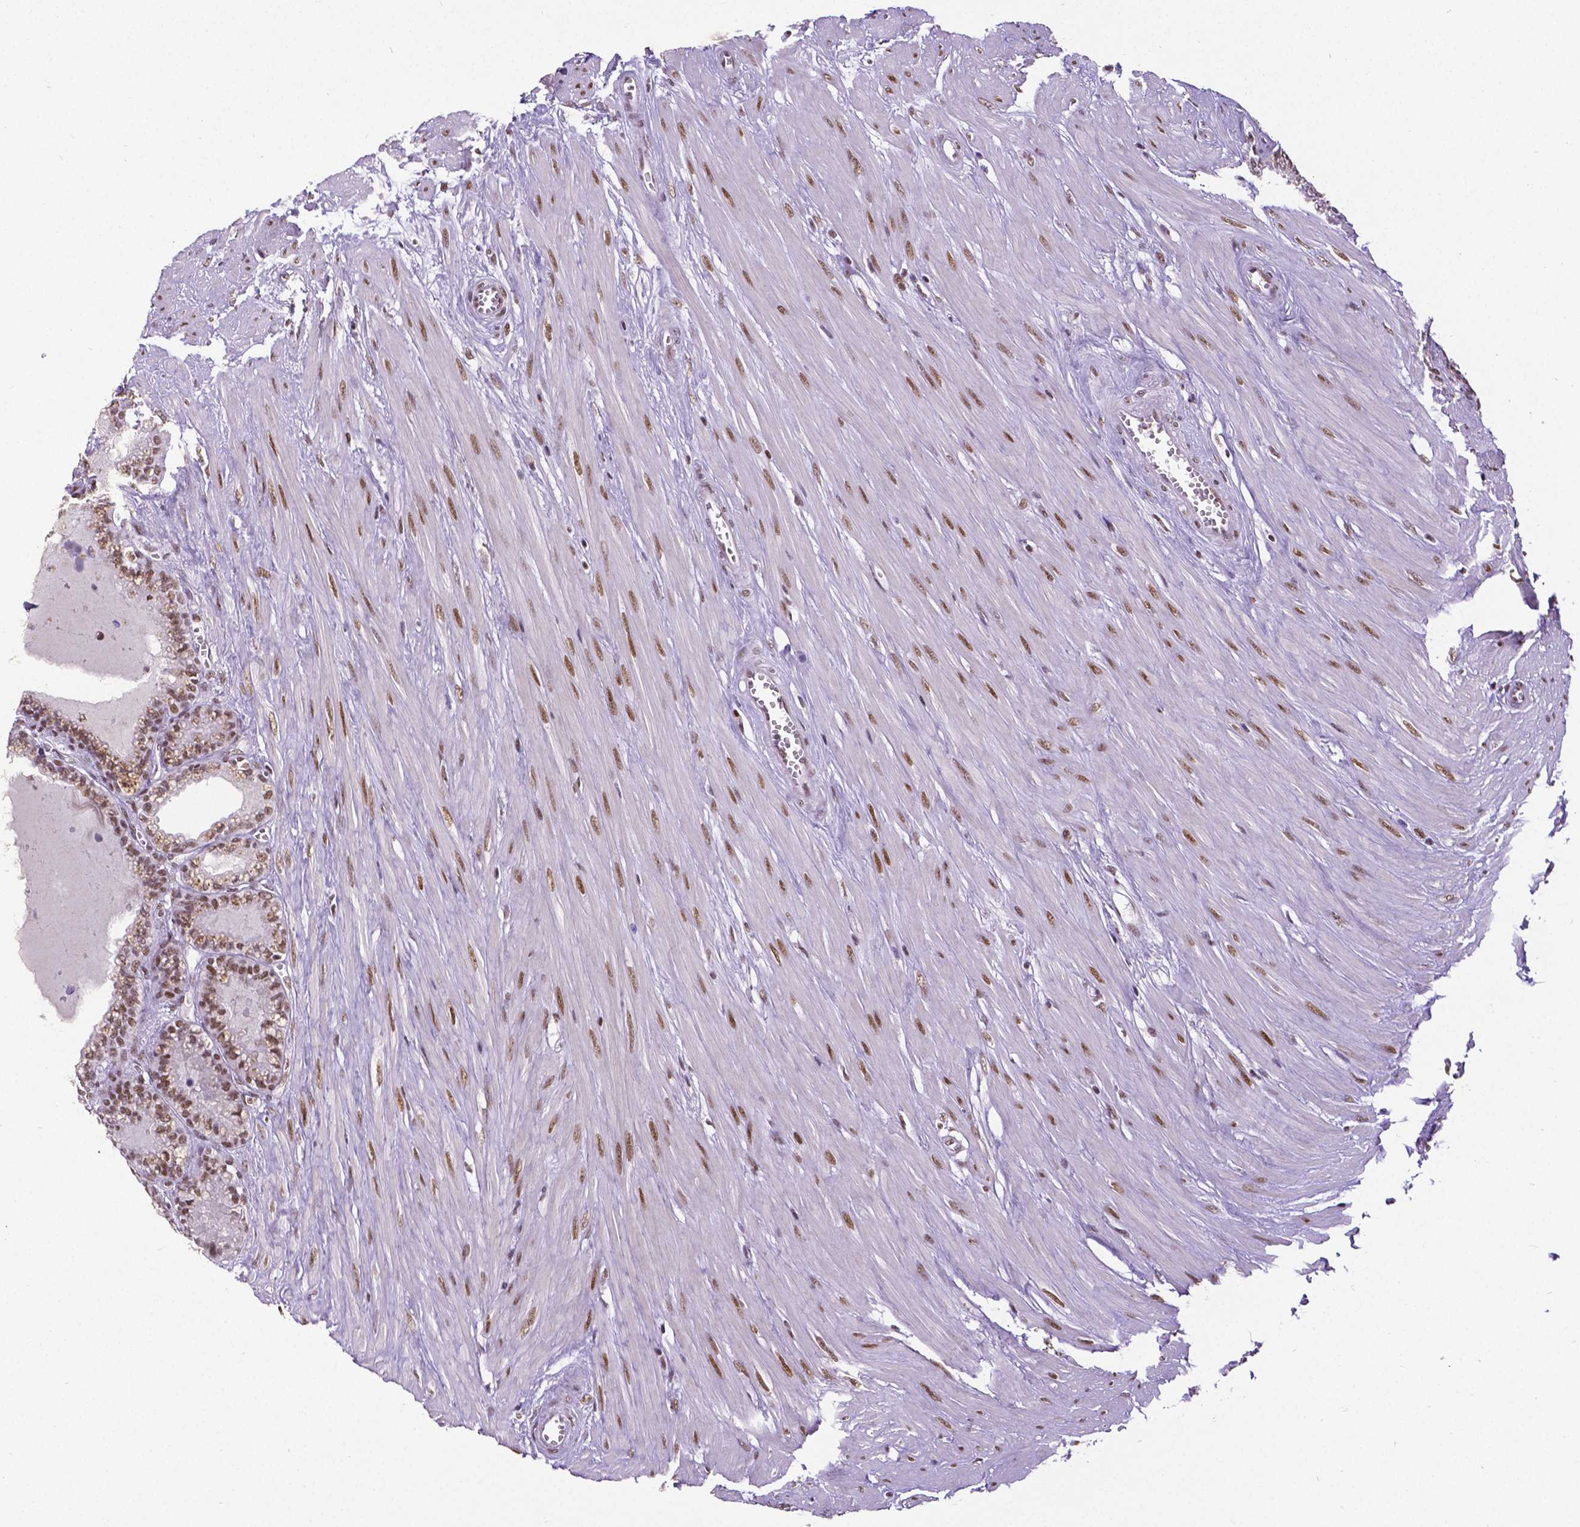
{"staining": {"intensity": "moderate", "quantity": "25%-75%", "location": "nuclear"}, "tissue": "seminal vesicle", "cell_type": "Glandular cells", "image_type": "normal", "snomed": [{"axis": "morphology", "description": "Normal tissue, NOS"}, {"axis": "morphology", "description": "Urothelial carcinoma, NOS"}, {"axis": "topography", "description": "Urinary bladder"}, {"axis": "topography", "description": "Seminal veicle"}], "caption": "Glandular cells exhibit moderate nuclear positivity in approximately 25%-75% of cells in benign seminal vesicle.", "gene": "REST", "patient": {"sex": "male", "age": 76}}